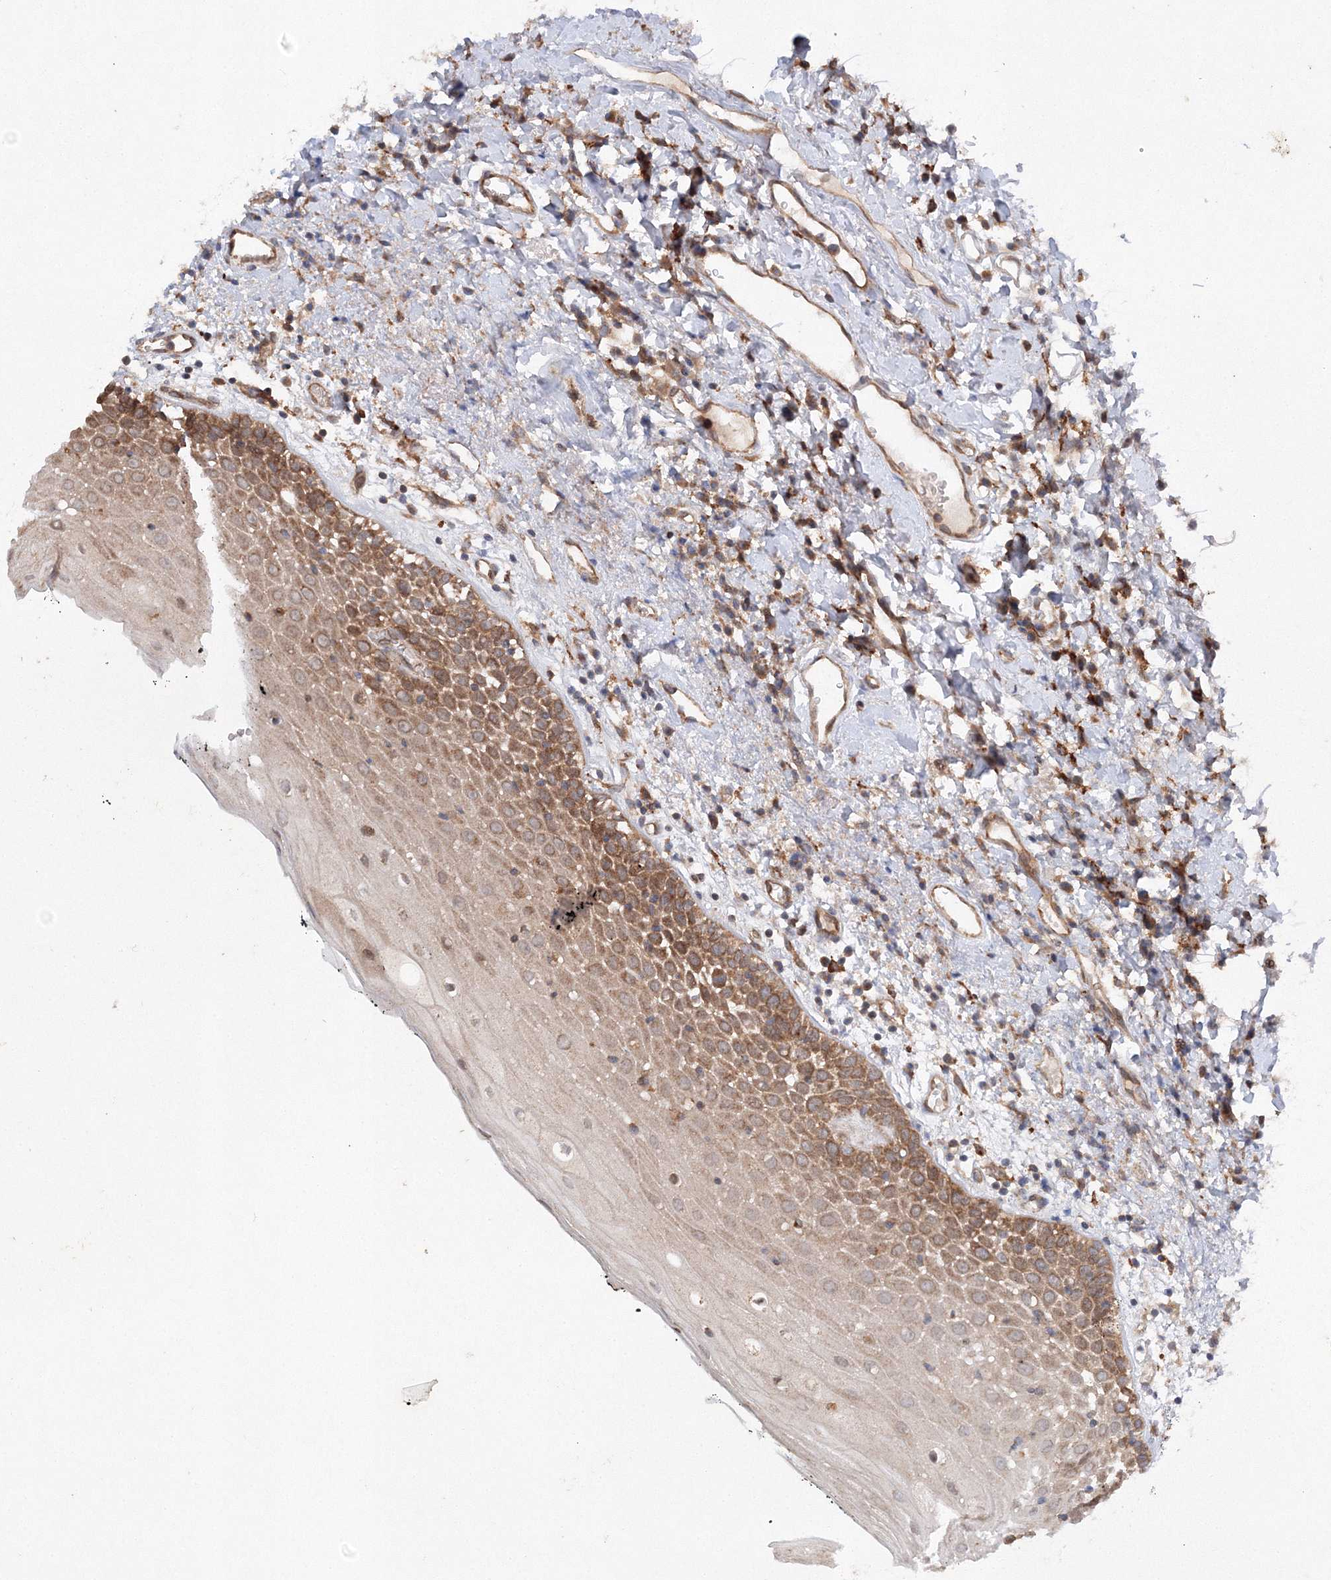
{"staining": {"intensity": "moderate", "quantity": ">75%", "location": "cytoplasmic/membranous"}, "tissue": "oral mucosa", "cell_type": "Squamous epithelial cells", "image_type": "normal", "snomed": [{"axis": "morphology", "description": "Normal tissue, NOS"}, {"axis": "topography", "description": "Oral tissue"}], "caption": "A medium amount of moderate cytoplasmic/membranous staining is present in about >75% of squamous epithelial cells in normal oral mucosa.", "gene": "SLC36A1", "patient": {"sex": "male", "age": 74}}